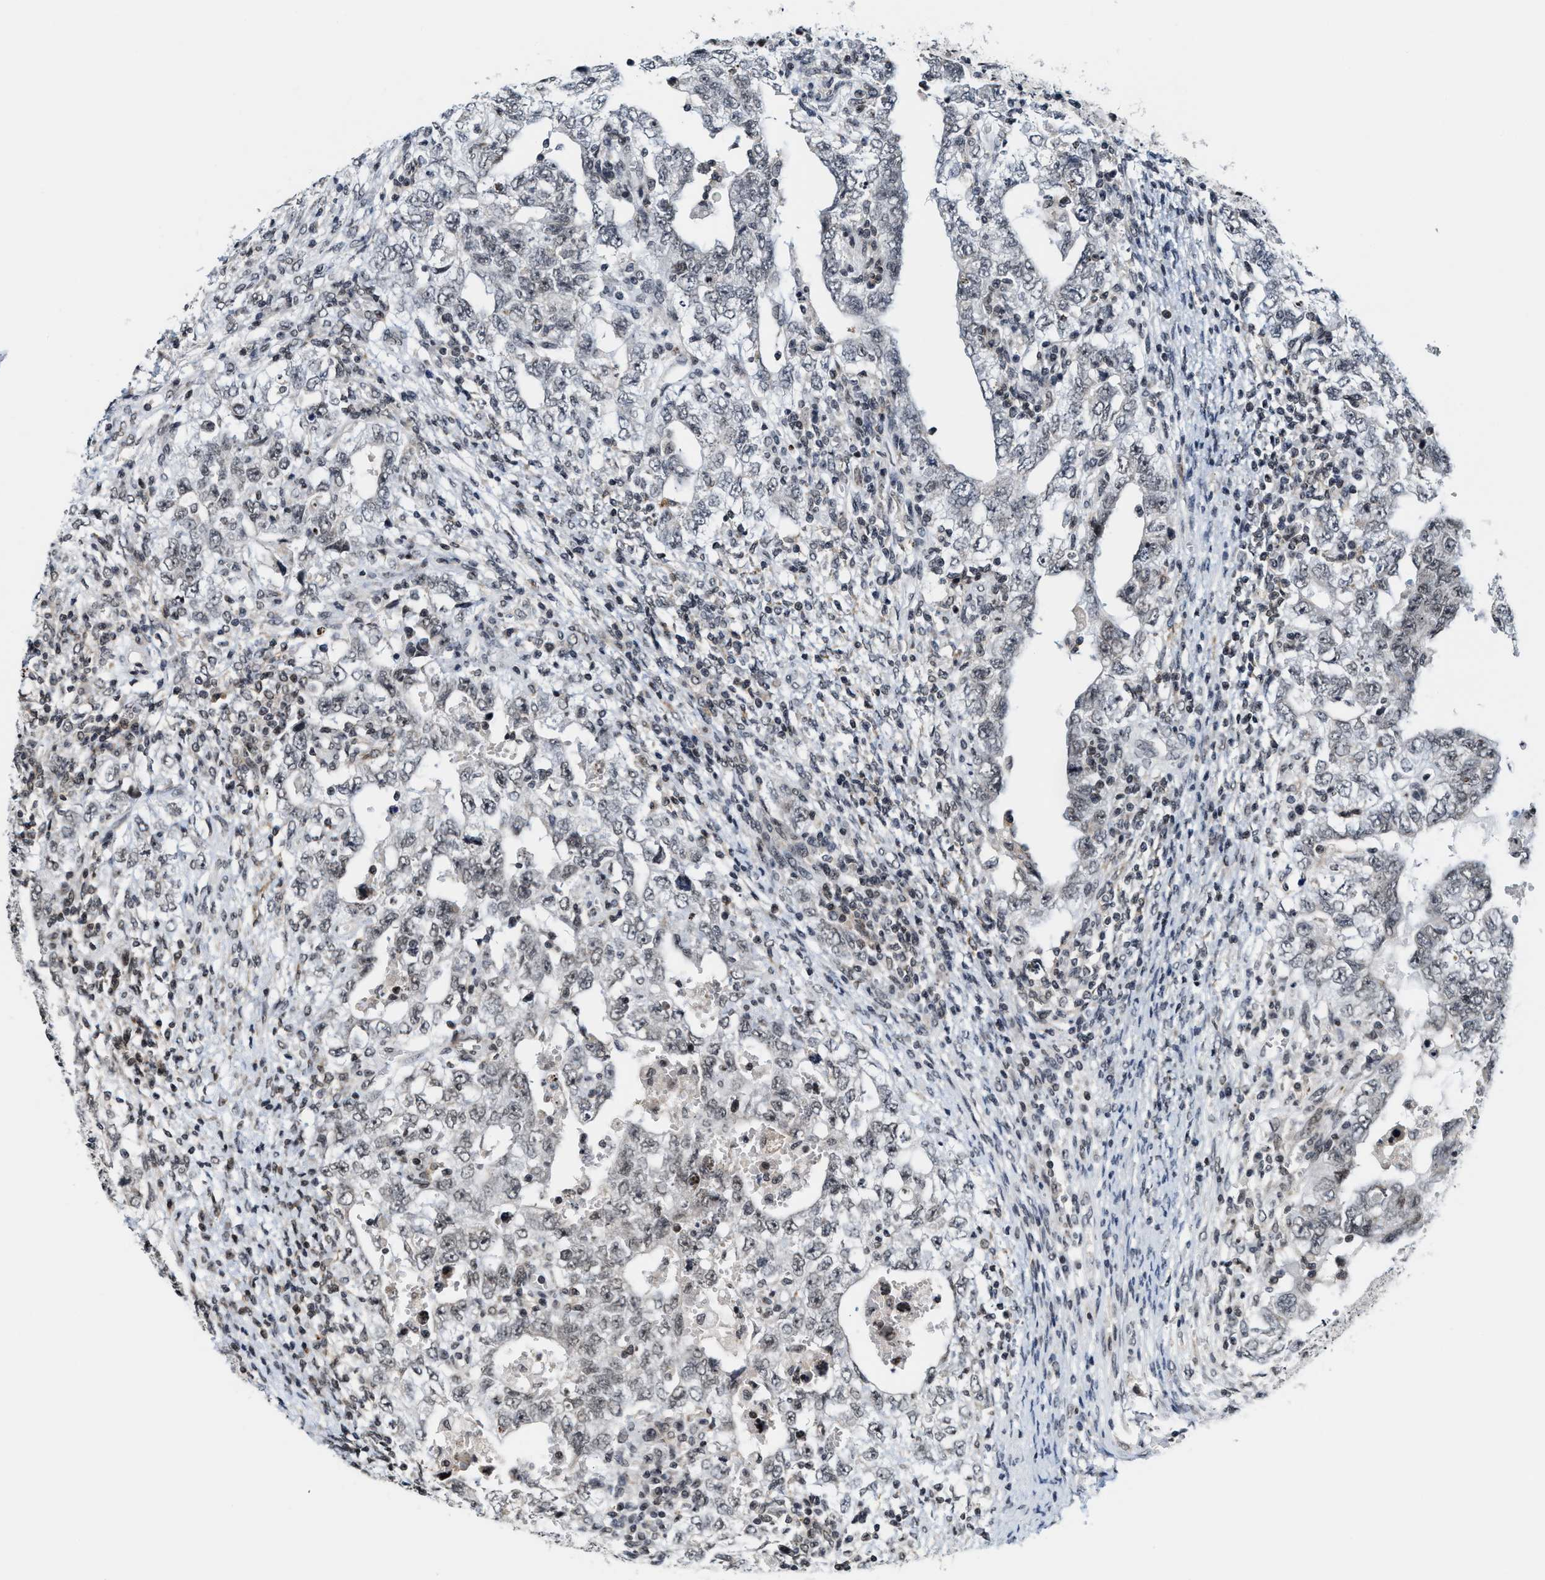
{"staining": {"intensity": "weak", "quantity": "<25%", "location": "nuclear"}, "tissue": "testis cancer", "cell_type": "Tumor cells", "image_type": "cancer", "snomed": [{"axis": "morphology", "description": "Carcinoma, Embryonal, NOS"}, {"axis": "topography", "description": "Testis"}], "caption": "High magnification brightfield microscopy of embryonal carcinoma (testis) stained with DAB (brown) and counterstained with hematoxylin (blue): tumor cells show no significant positivity.", "gene": "ANKRD6", "patient": {"sex": "male", "age": 26}}